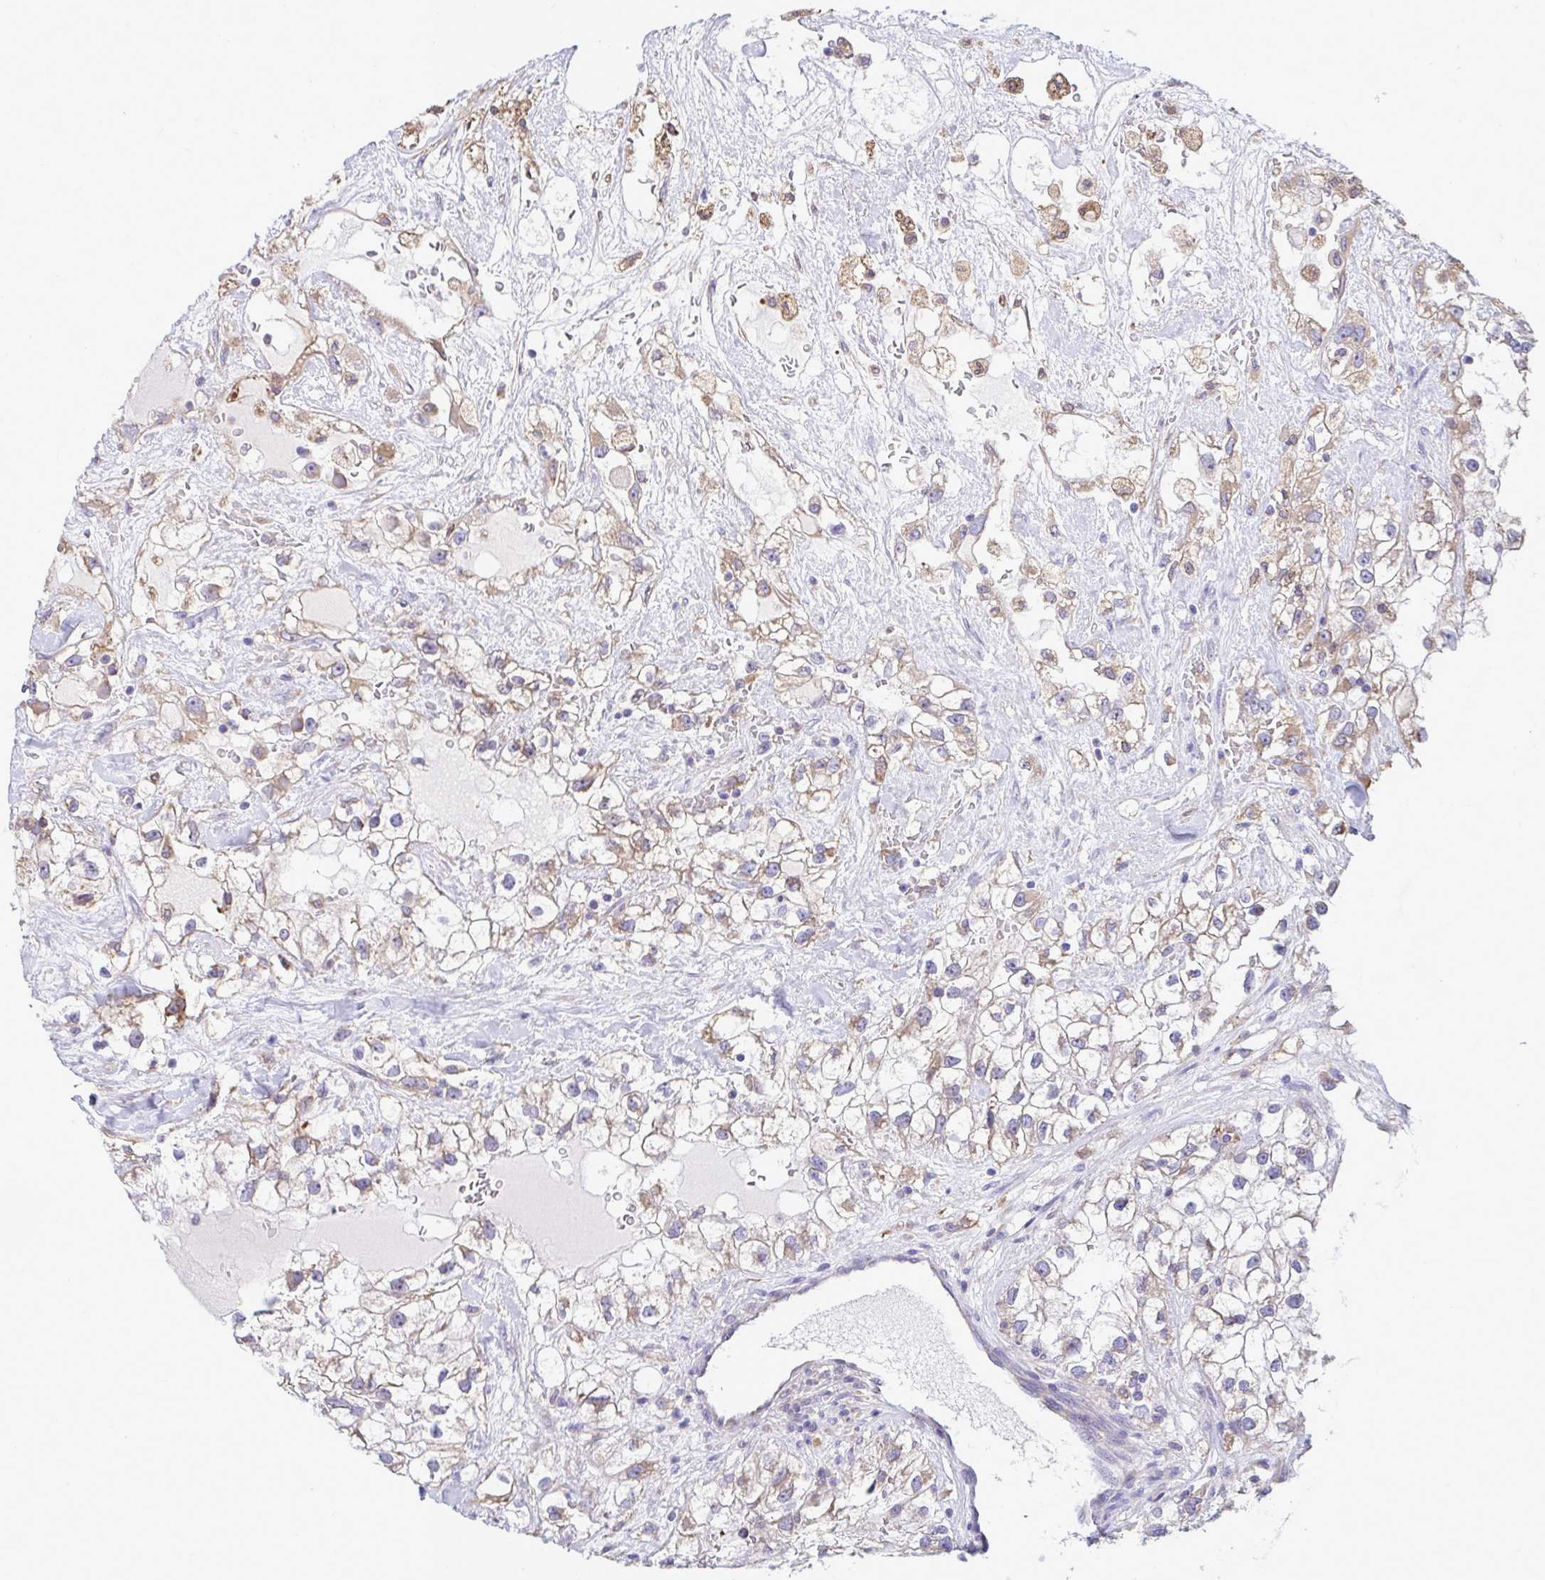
{"staining": {"intensity": "moderate", "quantity": "25%-75%", "location": "cytoplasmic/membranous"}, "tissue": "renal cancer", "cell_type": "Tumor cells", "image_type": "cancer", "snomed": [{"axis": "morphology", "description": "Adenocarcinoma, NOS"}, {"axis": "topography", "description": "Kidney"}], "caption": "Approximately 25%-75% of tumor cells in renal cancer display moderate cytoplasmic/membranous protein staining as visualized by brown immunohistochemical staining.", "gene": "PIGK", "patient": {"sex": "male", "age": 59}}